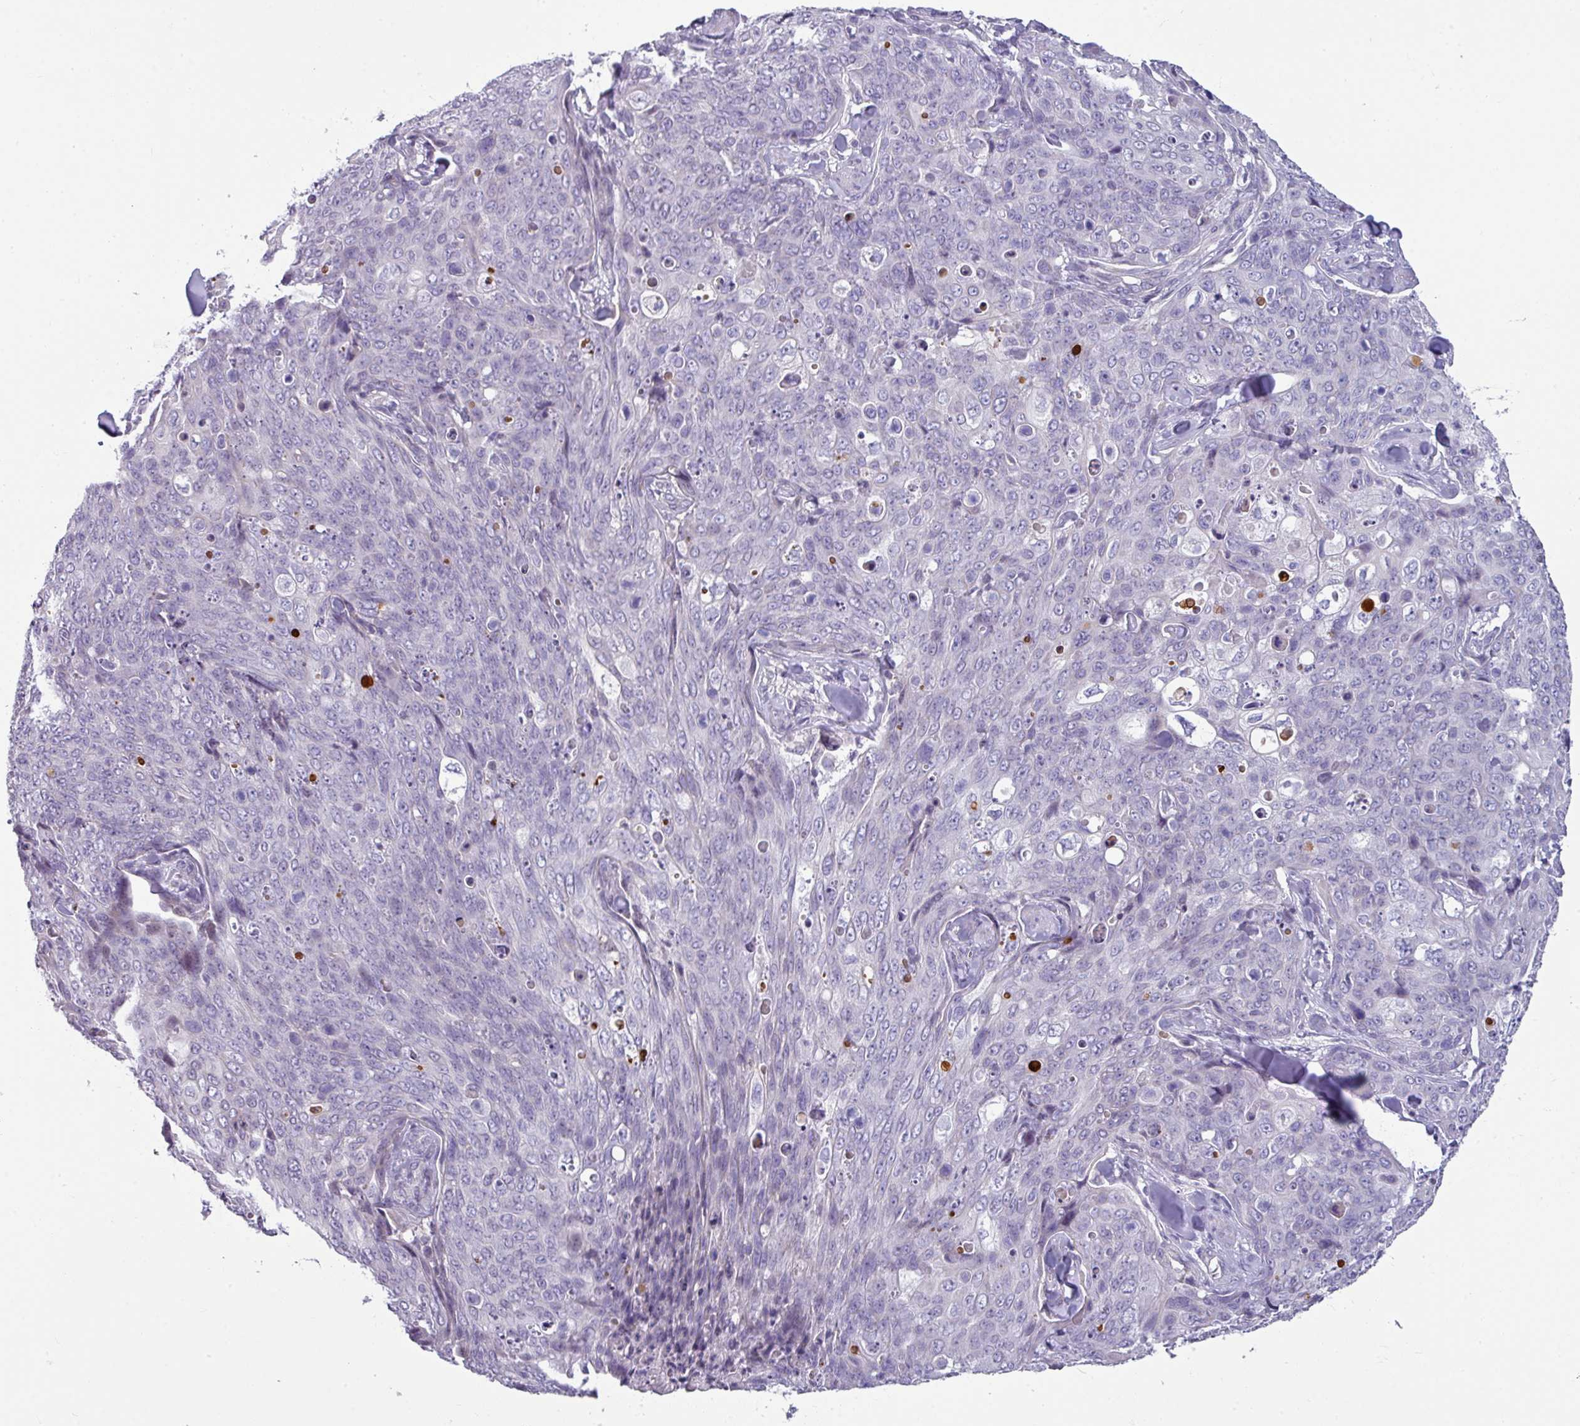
{"staining": {"intensity": "negative", "quantity": "none", "location": "none"}, "tissue": "skin cancer", "cell_type": "Tumor cells", "image_type": "cancer", "snomed": [{"axis": "morphology", "description": "Squamous cell carcinoma, NOS"}, {"axis": "topography", "description": "Skin"}, {"axis": "topography", "description": "Vulva"}], "caption": "The histopathology image demonstrates no significant expression in tumor cells of skin squamous cell carcinoma.", "gene": "STAT5A", "patient": {"sex": "female", "age": 85}}